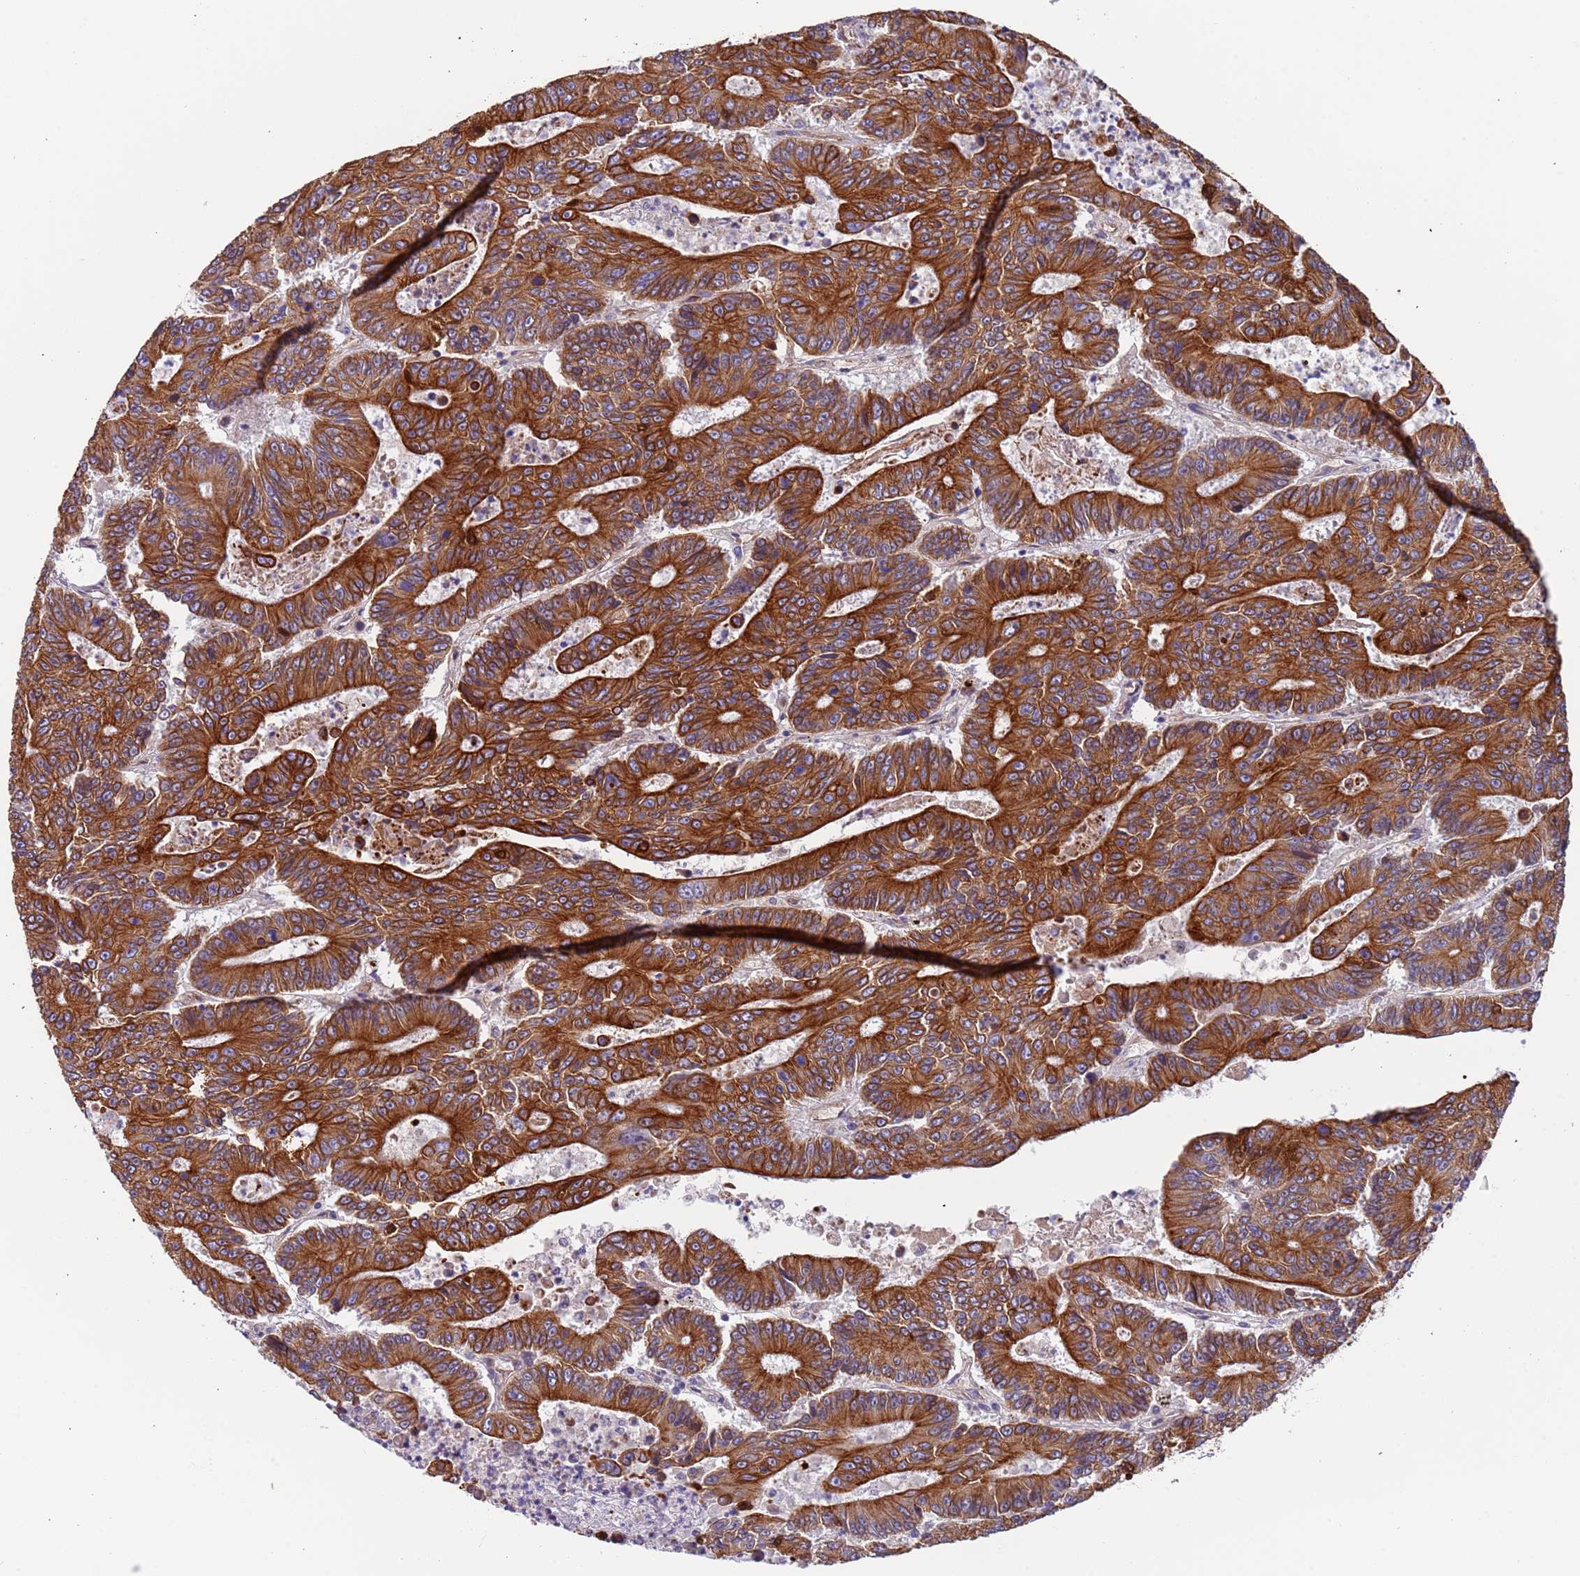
{"staining": {"intensity": "strong", "quantity": ">75%", "location": "cytoplasmic/membranous"}, "tissue": "colorectal cancer", "cell_type": "Tumor cells", "image_type": "cancer", "snomed": [{"axis": "morphology", "description": "Adenocarcinoma, NOS"}, {"axis": "topography", "description": "Colon"}], "caption": "Colorectal cancer stained with immunohistochemistry reveals strong cytoplasmic/membranous positivity in approximately >75% of tumor cells.", "gene": "LAMB4", "patient": {"sex": "male", "age": 83}}